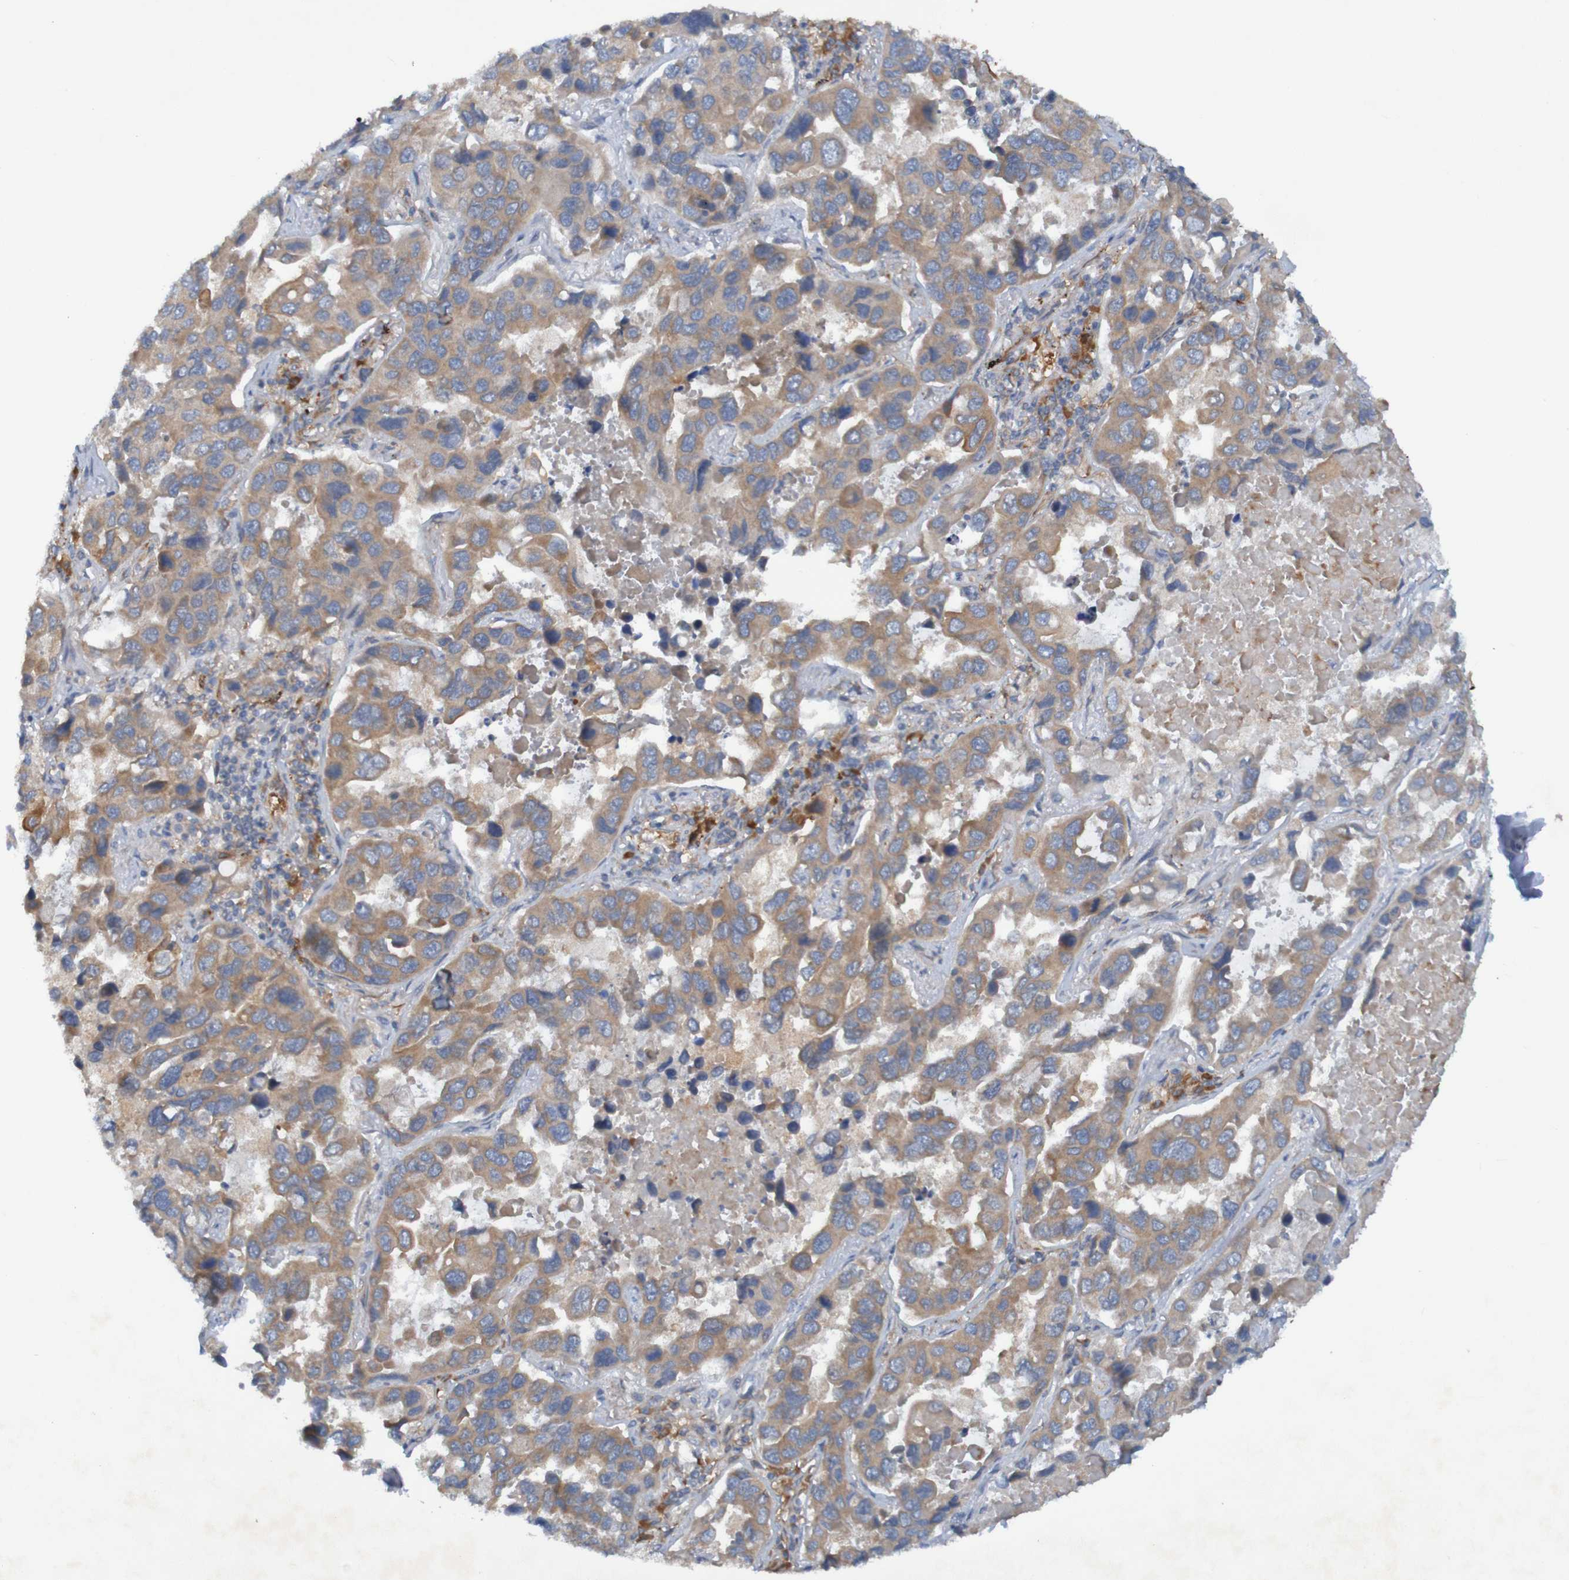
{"staining": {"intensity": "moderate", "quantity": ">75%", "location": "cytoplasmic/membranous"}, "tissue": "lung cancer", "cell_type": "Tumor cells", "image_type": "cancer", "snomed": [{"axis": "morphology", "description": "Adenocarcinoma, NOS"}, {"axis": "topography", "description": "Lung"}], "caption": "IHC micrograph of neoplastic tissue: human lung cancer stained using IHC exhibits medium levels of moderate protein expression localized specifically in the cytoplasmic/membranous of tumor cells, appearing as a cytoplasmic/membranous brown color.", "gene": "DNAJC4", "patient": {"sex": "male", "age": 64}}